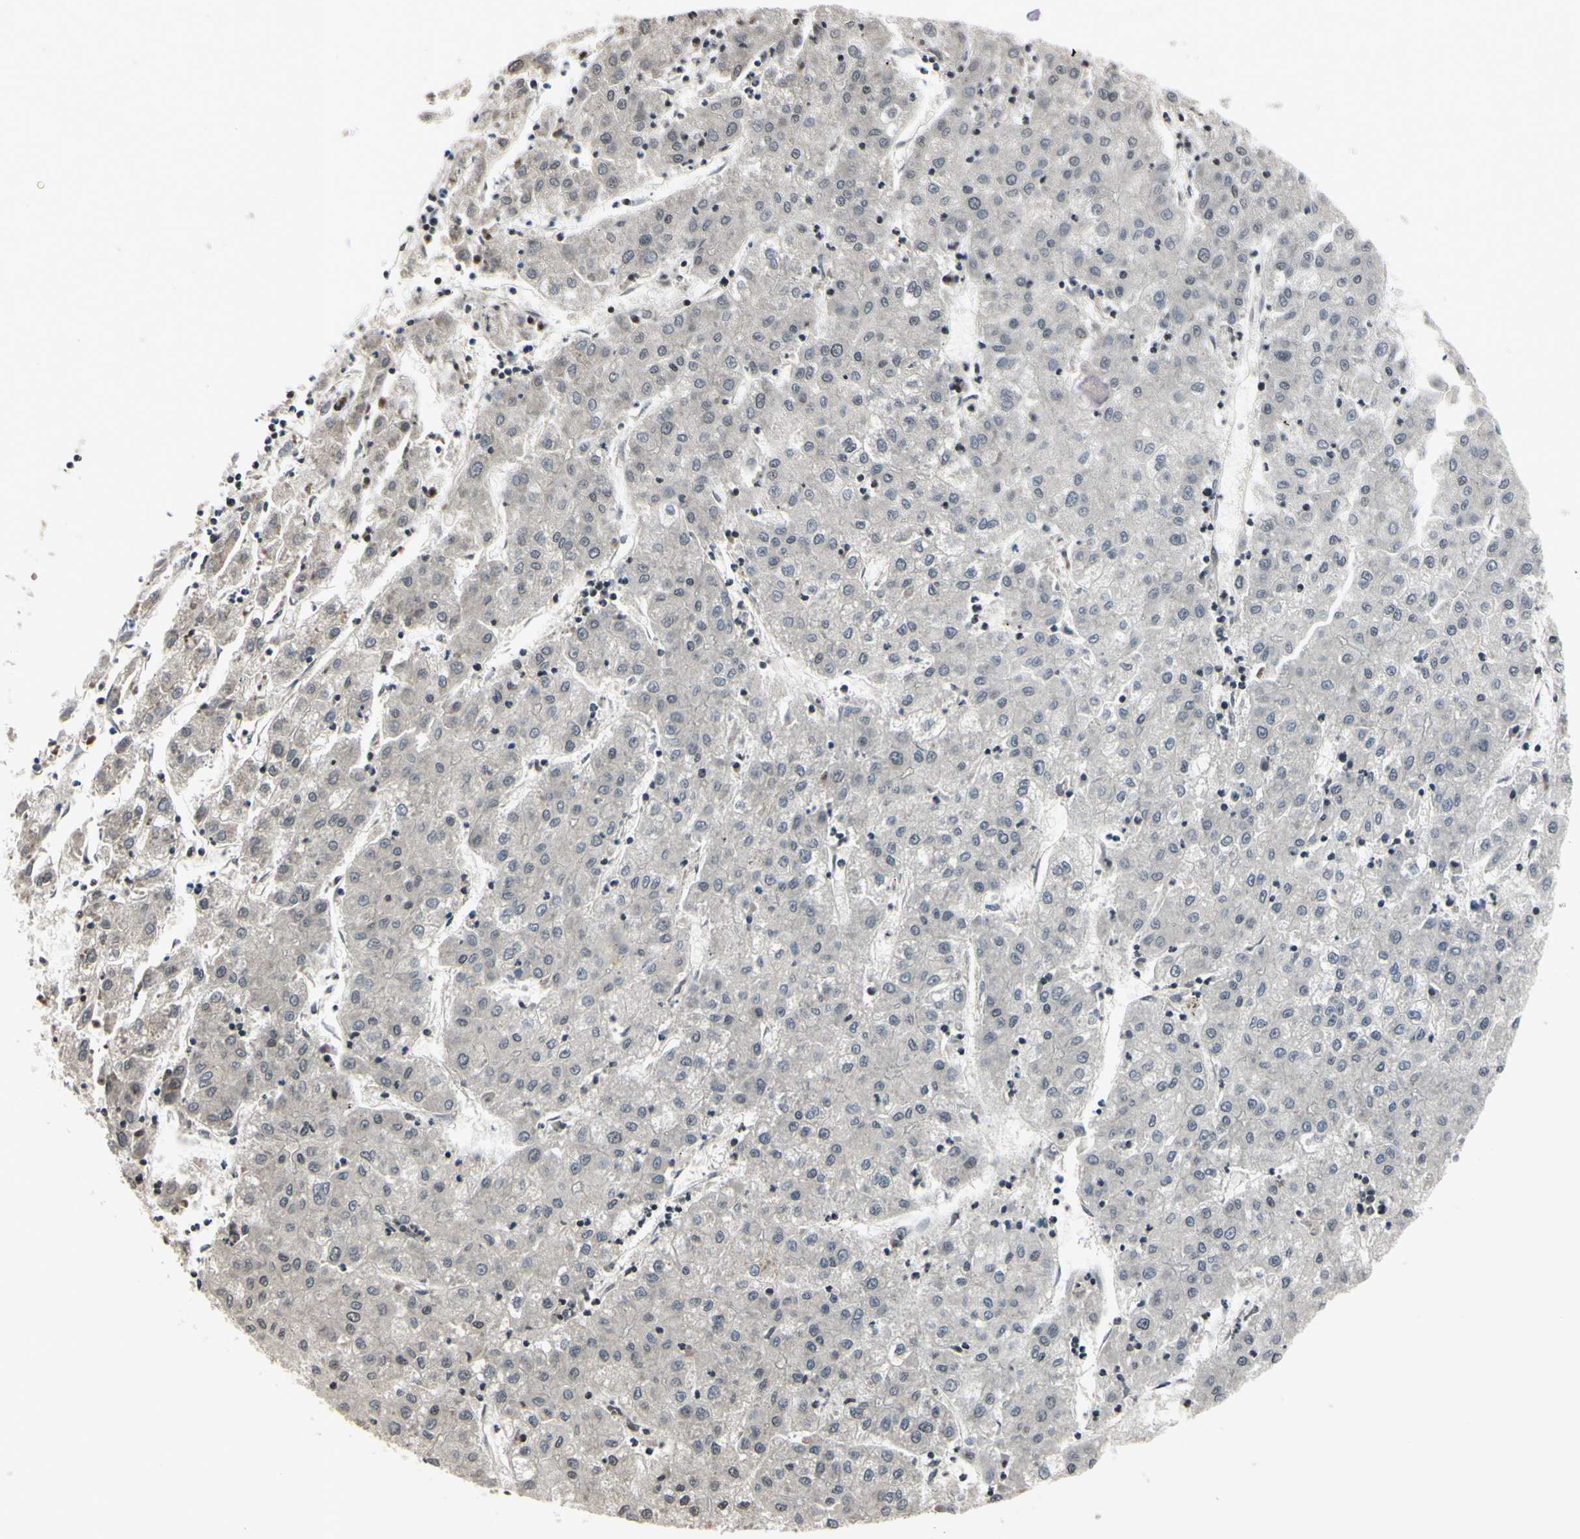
{"staining": {"intensity": "negative", "quantity": "none", "location": "none"}, "tissue": "liver cancer", "cell_type": "Tumor cells", "image_type": "cancer", "snomed": [{"axis": "morphology", "description": "Carcinoma, Hepatocellular, NOS"}, {"axis": "topography", "description": "Liver"}], "caption": "Human liver hepatocellular carcinoma stained for a protein using IHC exhibits no staining in tumor cells.", "gene": "ARG1", "patient": {"sex": "male", "age": 72}}